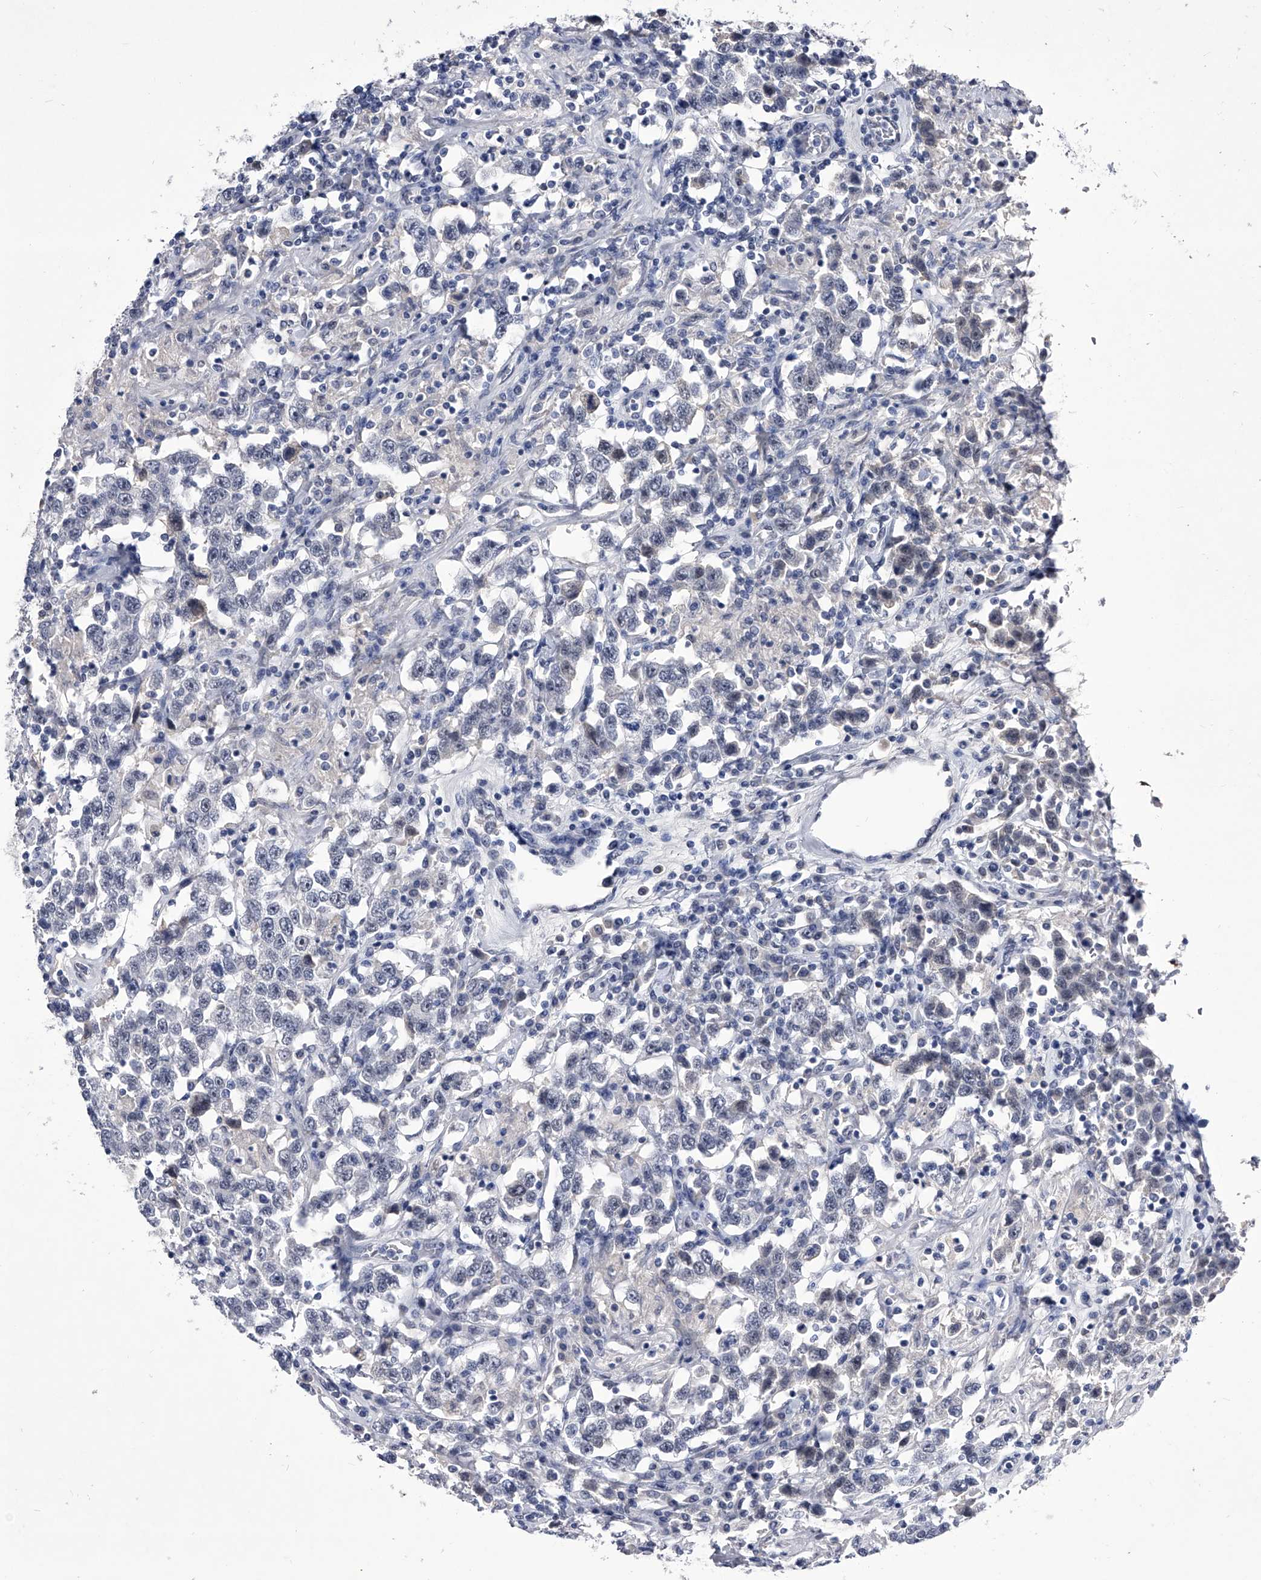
{"staining": {"intensity": "negative", "quantity": "none", "location": "none"}, "tissue": "testis cancer", "cell_type": "Tumor cells", "image_type": "cancer", "snomed": [{"axis": "morphology", "description": "Seminoma, NOS"}, {"axis": "topography", "description": "Testis"}], "caption": "Immunohistochemical staining of human testis cancer (seminoma) reveals no significant expression in tumor cells.", "gene": "CRISP2", "patient": {"sex": "male", "age": 41}}